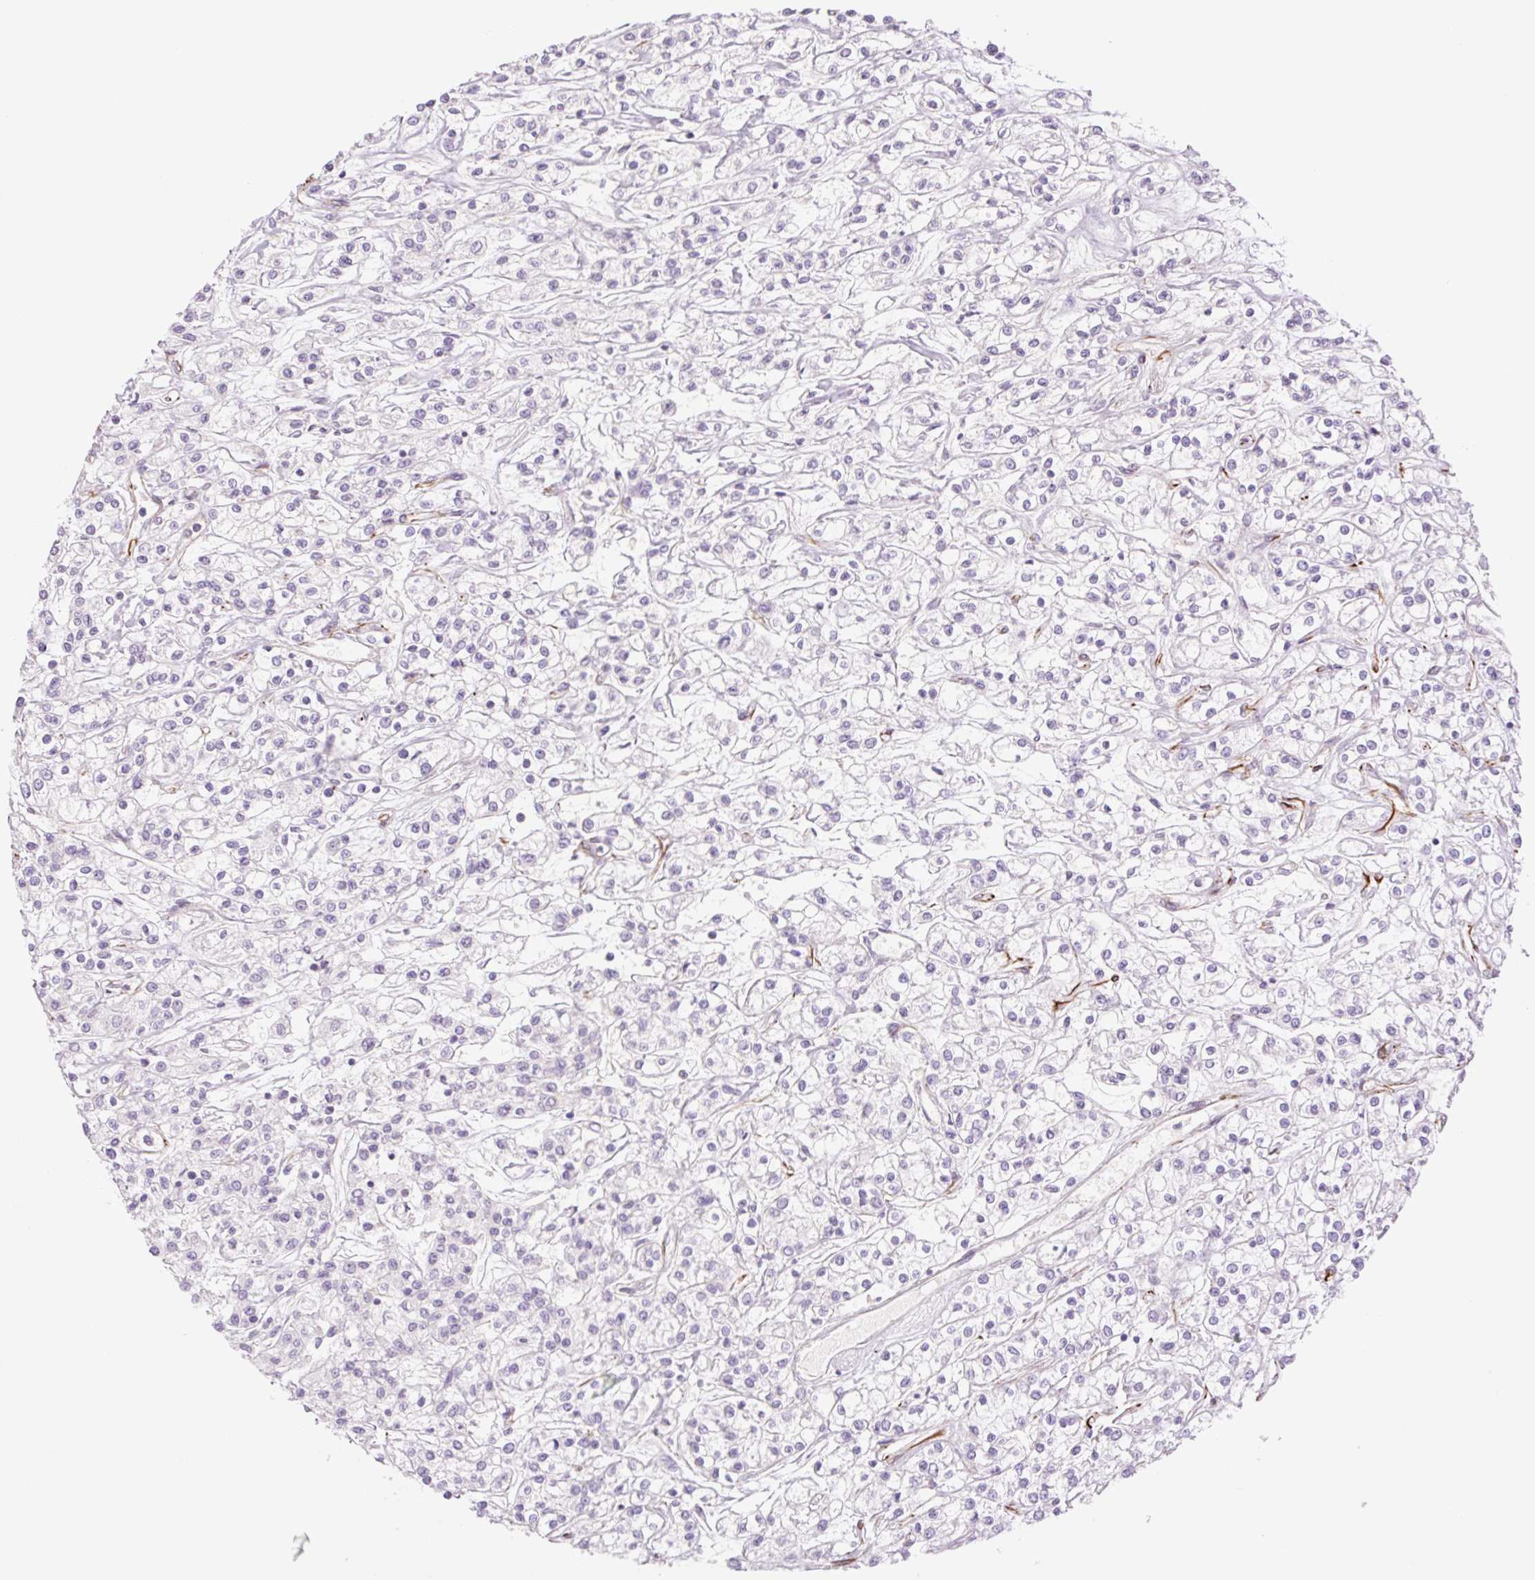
{"staining": {"intensity": "negative", "quantity": "none", "location": "none"}, "tissue": "renal cancer", "cell_type": "Tumor cells", "image_type": "cancer", "snomed": [{"axis": "morphology", "description": "Adenocarcinoma, NOS"}, {"axis": "topography", "description": "Kidney"}], "caption": "A photomicrograph of renal cancer stained for a protein displays no brown staining in tumor cells. (Immunohistochemistry (ihc), brightfield microscopy, high magnification).", "gene": "ZFYVE21", "patient": {"sex": "female", "age": 59}}